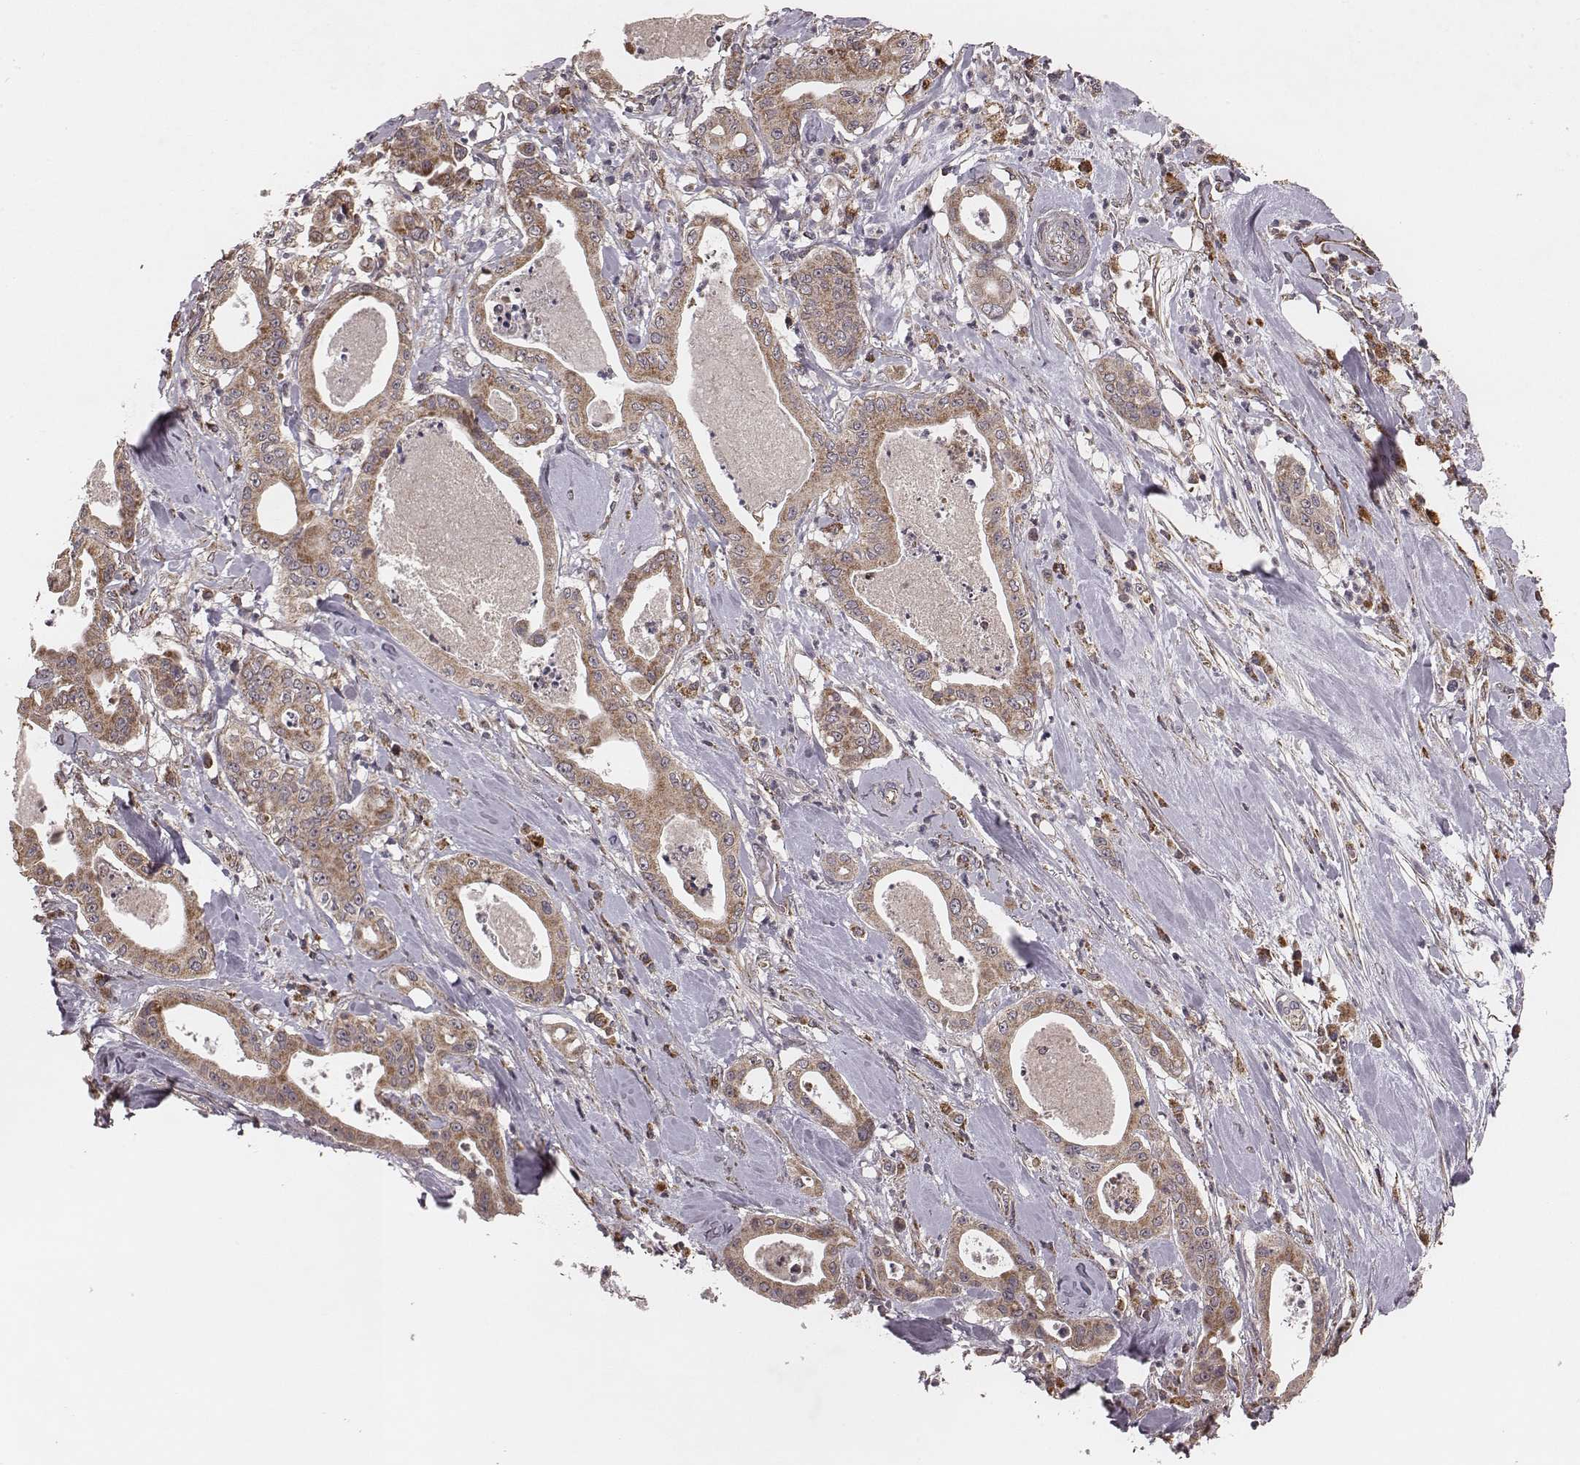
{"staining": {"intensity": "moderate", "quantity": ">75%", "location": "cytoplasmic/membranous"}, "tissue": "pancreatic cancer", "cell_type": "Tumor cells", "image_type": "cancer", "snomed": [{"axis": "morphology", "description": "Adenocarcinoma, NOS"}, {"axis": "topography", "description": "Pancreas"}], "caption": "Pancreatic cancer stained with IHC displays moderate cytoplasmic/membranous positivity in about >75% of tumor cells.", "gene": "ZDHHC21", "patient": {"sex": "male", "age": 71}}